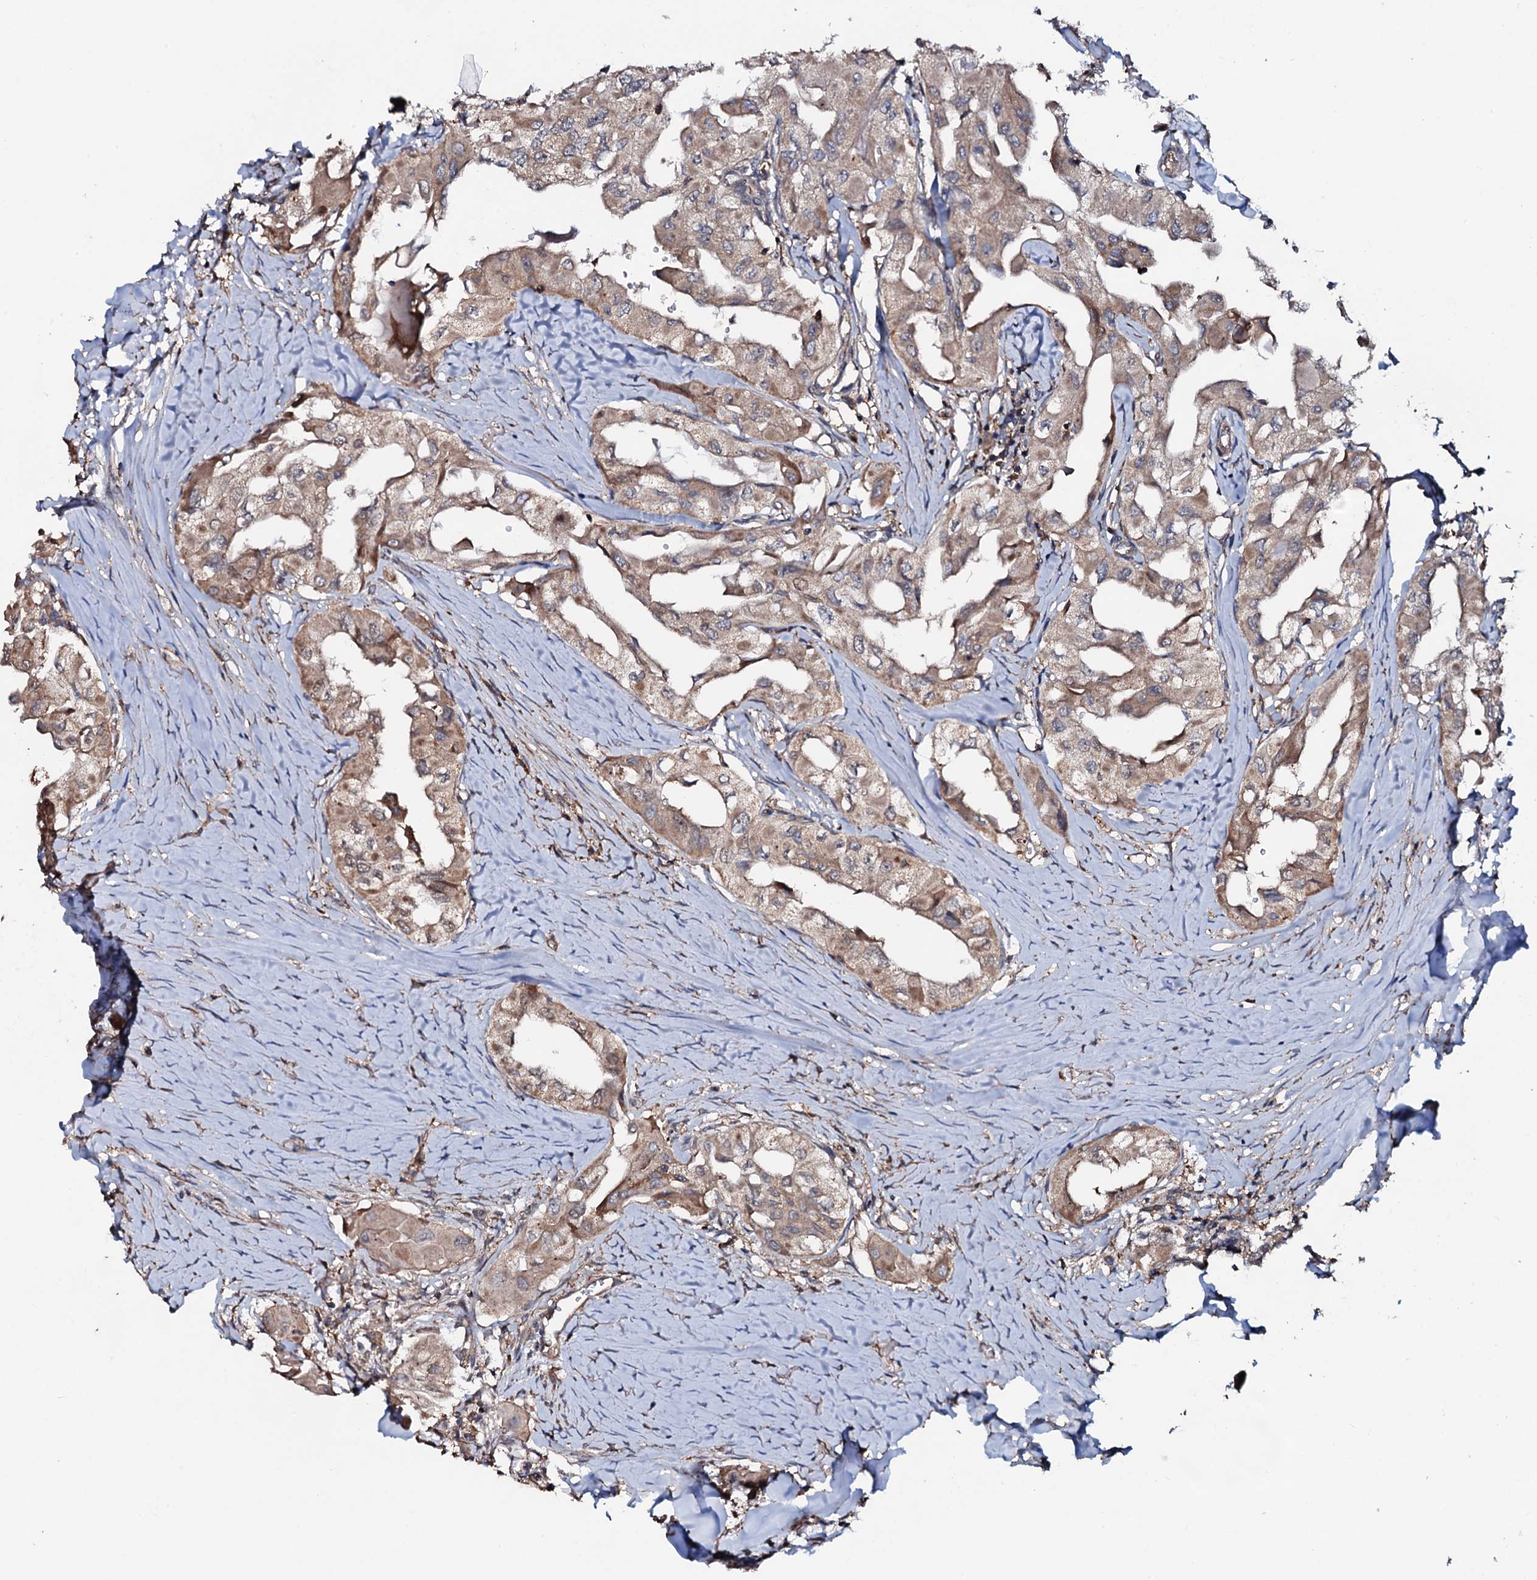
{"staining": {"intensity": "weak", "quantity": ">75%", "location": "cytoplasmic/membranous"}, "tissue": "thyroid cancer", "cell_type": "Tumor cells", "image_type": "cancer", "snomed": [{"axis": "morphology", "description": "Papillary adenocarcinoma, NOS"}, {"axis": "topography", "description": "Thyroid gland"}], "caption": "Immunohistochemistry (DAB (3,3'-diaminobenzidine)) staining of human thyroid papillary adenocarcinoma shows weak cytoplasmic/membranous protein positivity in about >75% of tumor cells. The staining was performed using DAB to visualize the protein expression in brown, while the nuclei were stained in blue with hematoxylin (Magnification: 20x).", "gene": "COG6", "patient": {"sex": "female", "age": 59}}